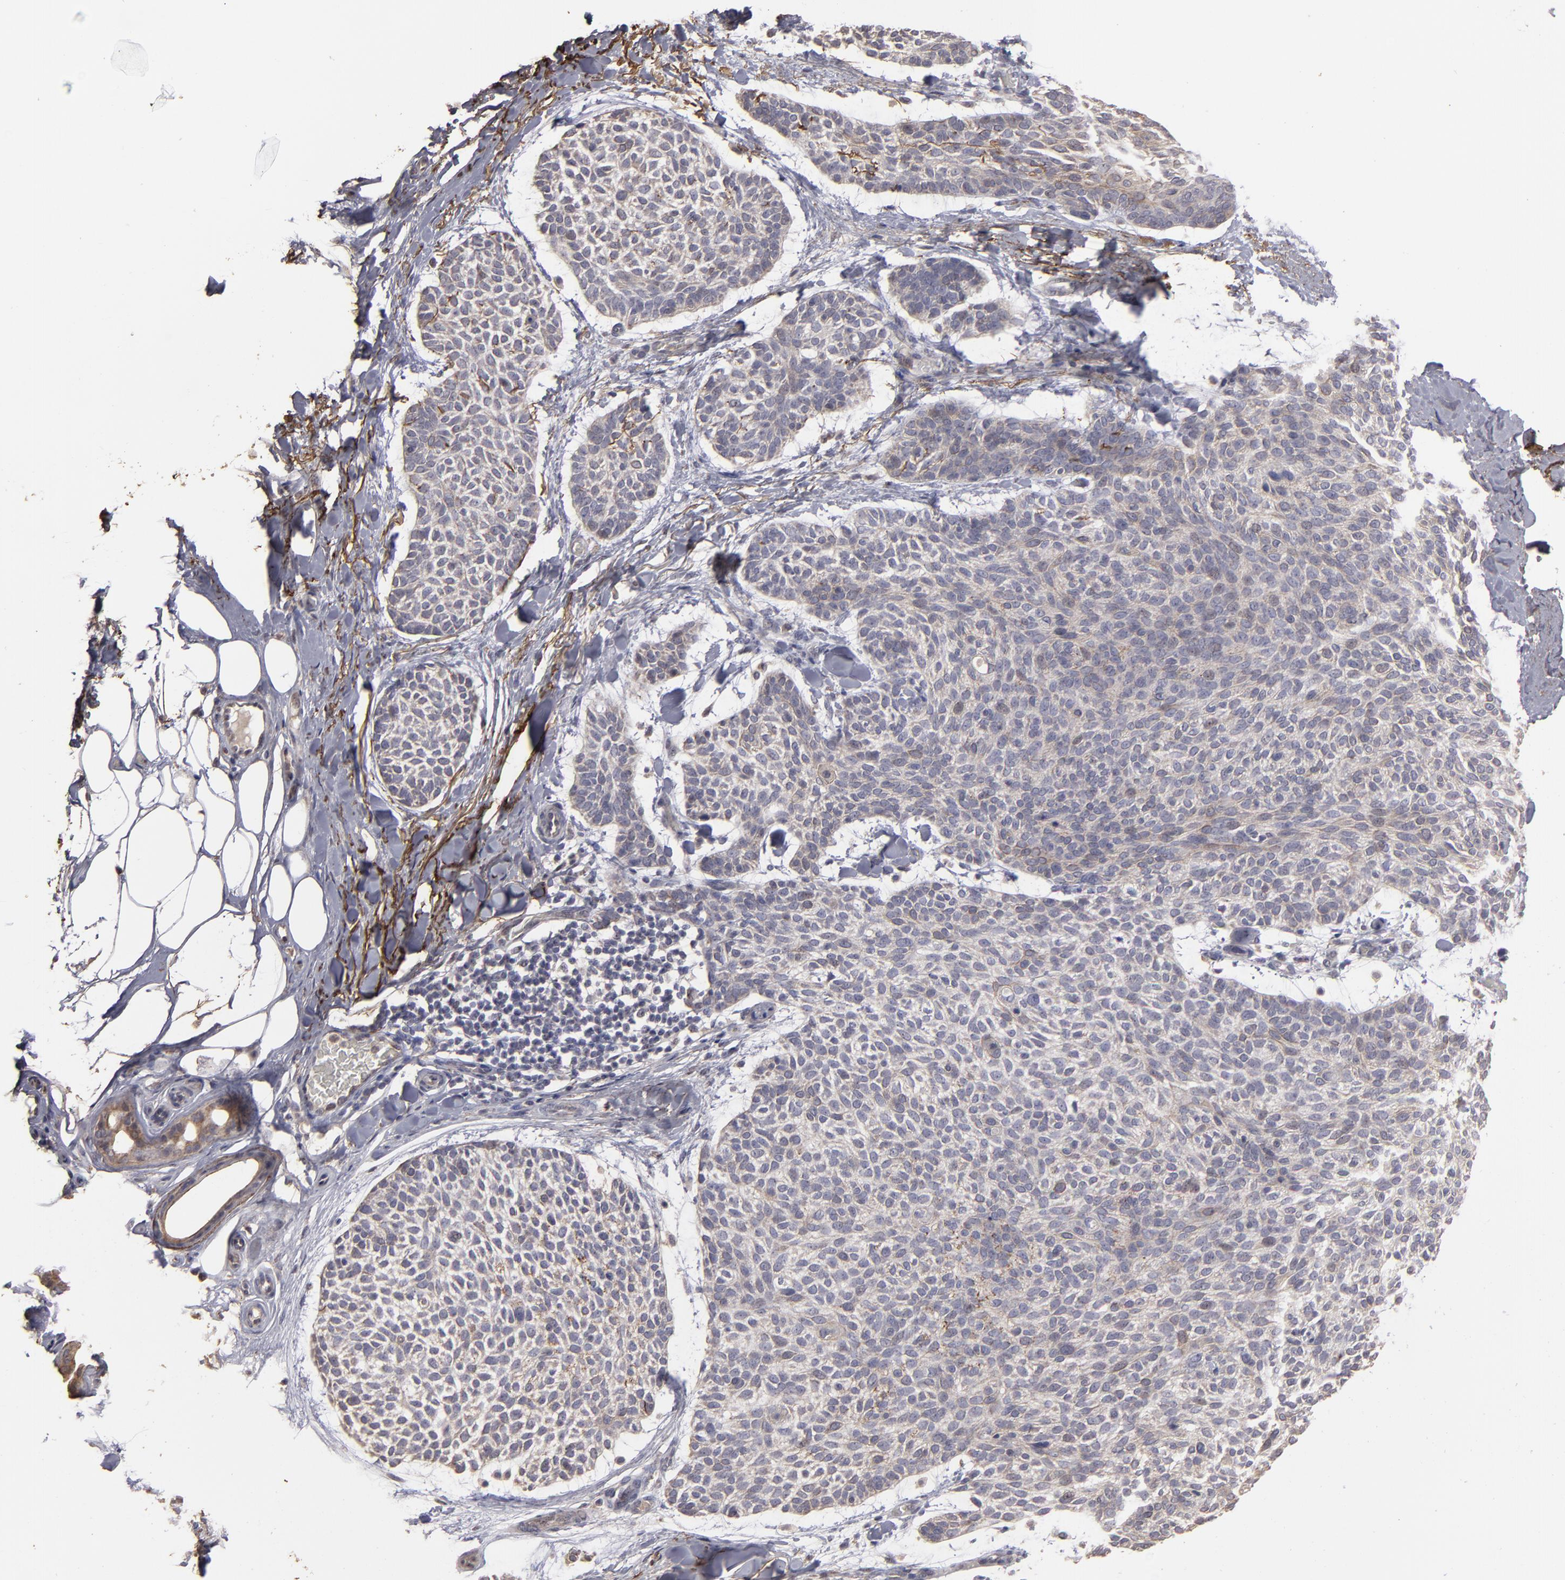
{"staining": {"intensity": "weak", "quantity": "<25%", "location": "cytoplasmic/membranous"}, "tissue": "skin cancer", "cell_type": "Tumor cells", "image_type": "cancer", "snomed": [{"axis": "morphology", "description": "Normal tissue, NOS"}, {"axis": "morphology", "description": "Basal cell carcinoma"}, {"axis": "topography", "description": "Skin"}], "caption": "Immunohistochemistry (IHC) of skin basal cell carcinoma displays no positivity in tumor cells.", "gene": "CD55", "patient": {"sex": "female", "age": 70}}